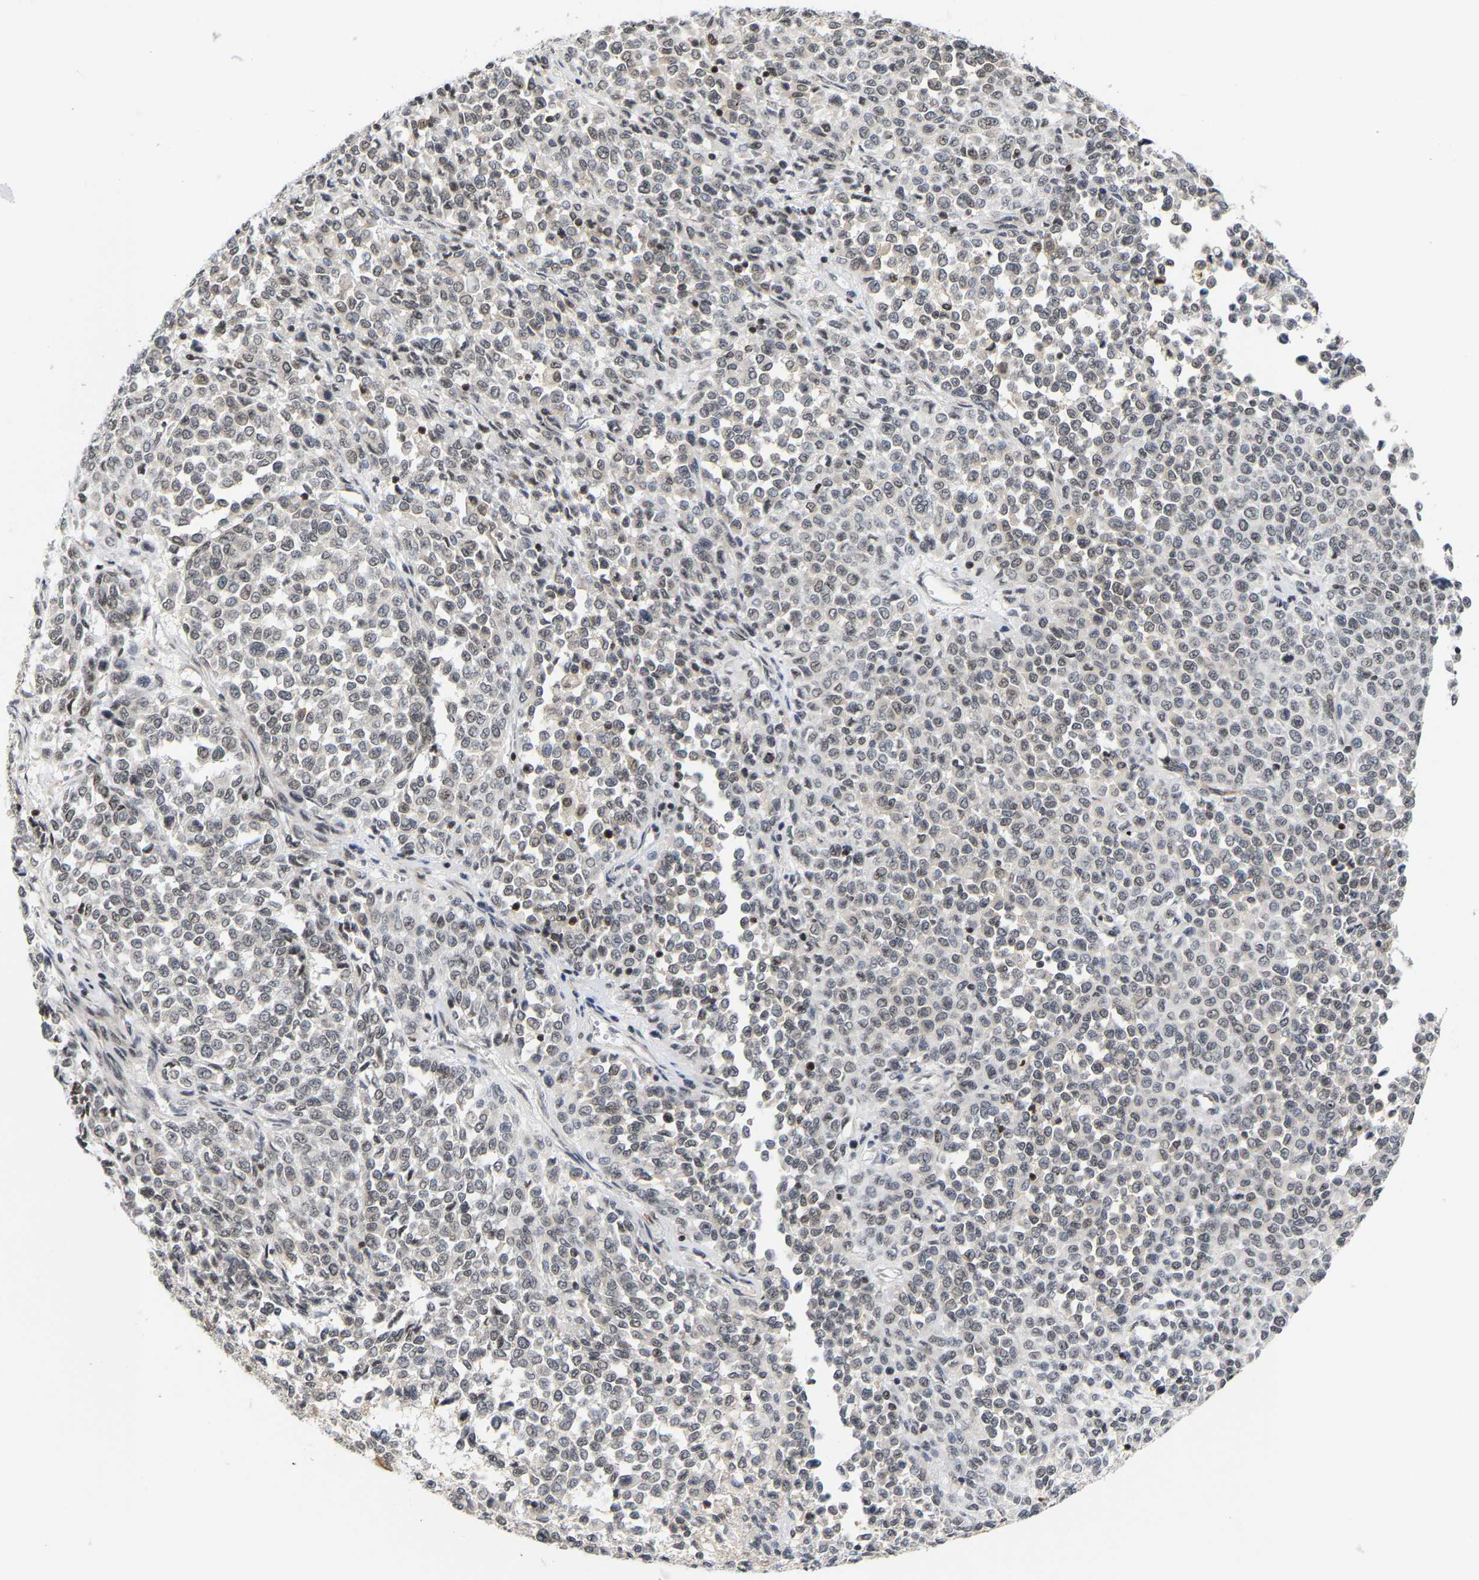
{"staining": {"intensity": "weak", "quantity": "25%-75%", "location": "nuclear"}, "tissue": "melanoma", "cell_type": "Tumor cells", "image_type": "cancer", "snomed": [{"axis": "morphology", "description": "Malignant melanoma, Metastatic site"}, {"axis": "topography", "description": "Pancreas"}], "caption": "Protein expression analysis of human malignant melanoma (metastatic site) reveals weak nuclear expression in about 25%-75% of tumor cells.", "gene": "ANKRD6", "patient": {"sex": "female", "age": 30}}